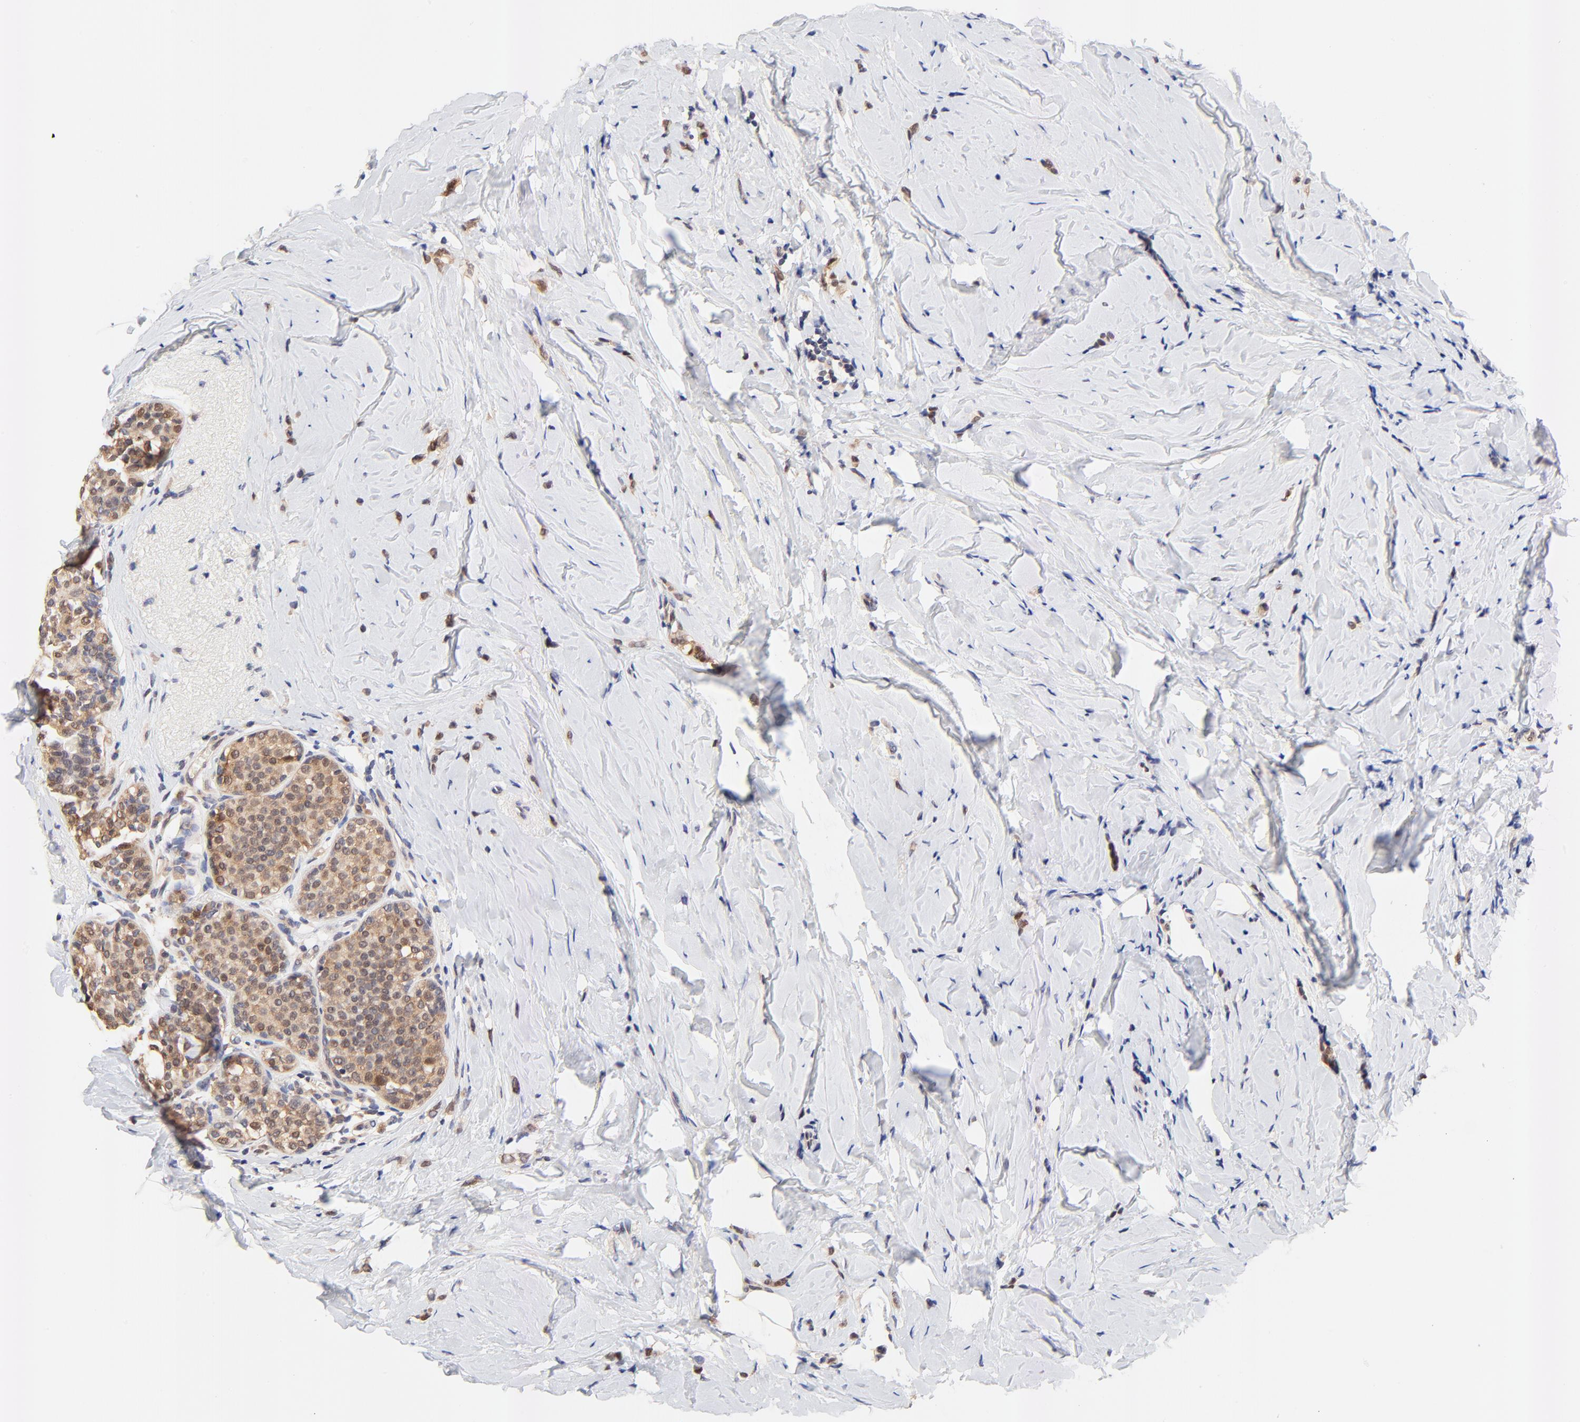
{"staining": {"intensity": "moderate", "quantity": ">75%", "location": "cytoplasmic/membranous,nuclear"}, "tissue": "breast cancer", "cell_type": "Tumor cells", "image_type": "cancer", "snomed": [{"axis": "morphology", "description": "Lobular carcinoma"}, {"axis": "topography", "description": "Breast"}], "caption": "High-power microscopy captured an immunohistochemistry image of breast cancer (lobular carcinoma), revealing moderate cytoplasmic/membranous and nuclear expression in about >75% of tumor cells. Nuclei are stained in blue.", "gene": "TXNL1", "patient": {"sex": "female", "age": 64}}